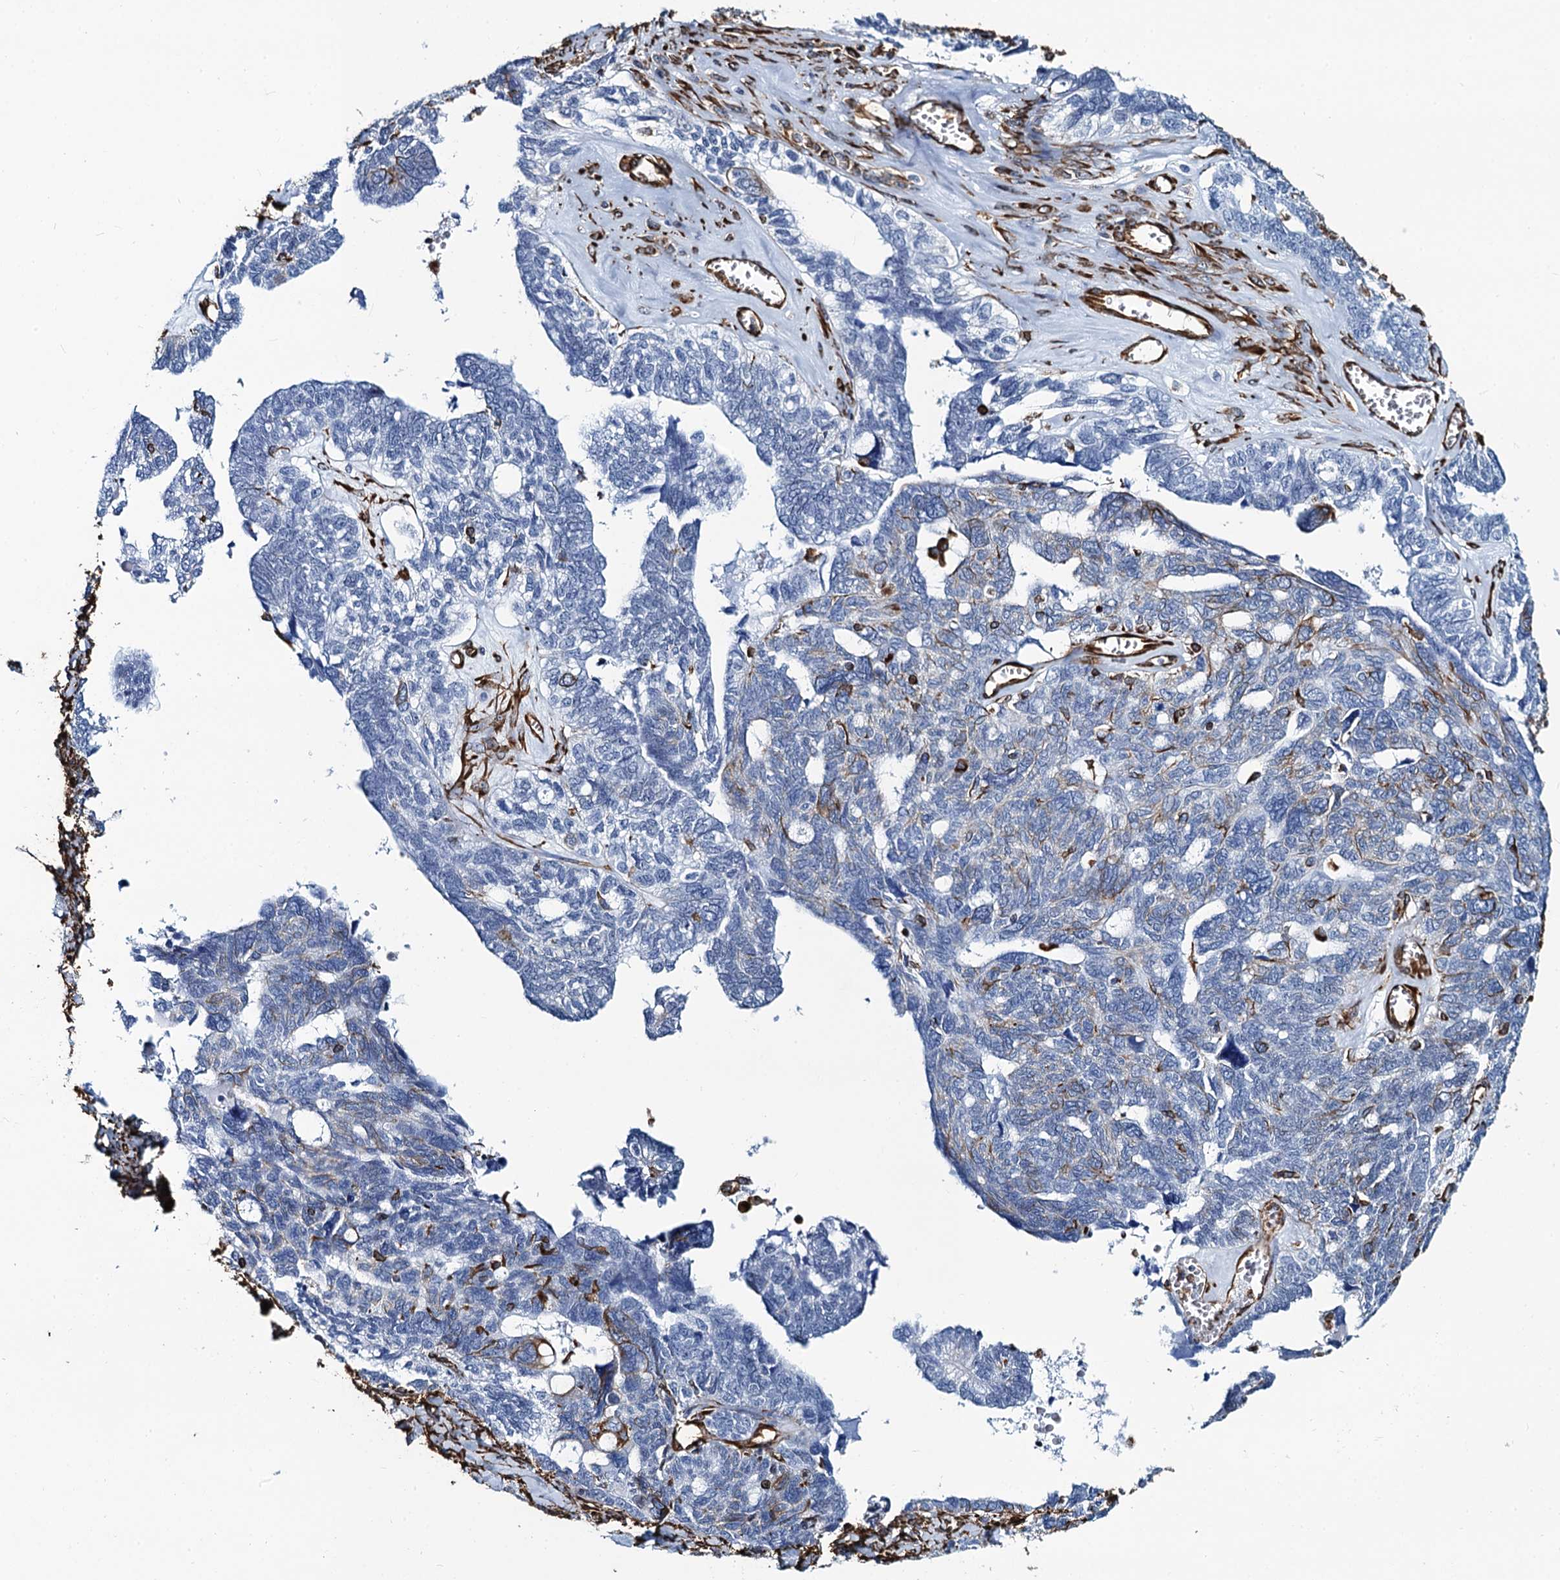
{"staining": {"intensity": "weak", "quantity": "<25%", "location": "cytoplasmic/membranous"}, "tissue": "ovarian cancer", "cell_type": "Tumor cells", "image_type": "cancer", "snomed": [{"axis": "morphology", "description": "Cystadenocarcinoma, serous, NOS"}, {"axis": "topography", "description": "Ovary"}], "caption": "This is an IHC histopathology image of ovarian cancer. There is no positivity in tumor cells.", "gene": "PGM2", "patient": {"sex": "female", "age": 79}}